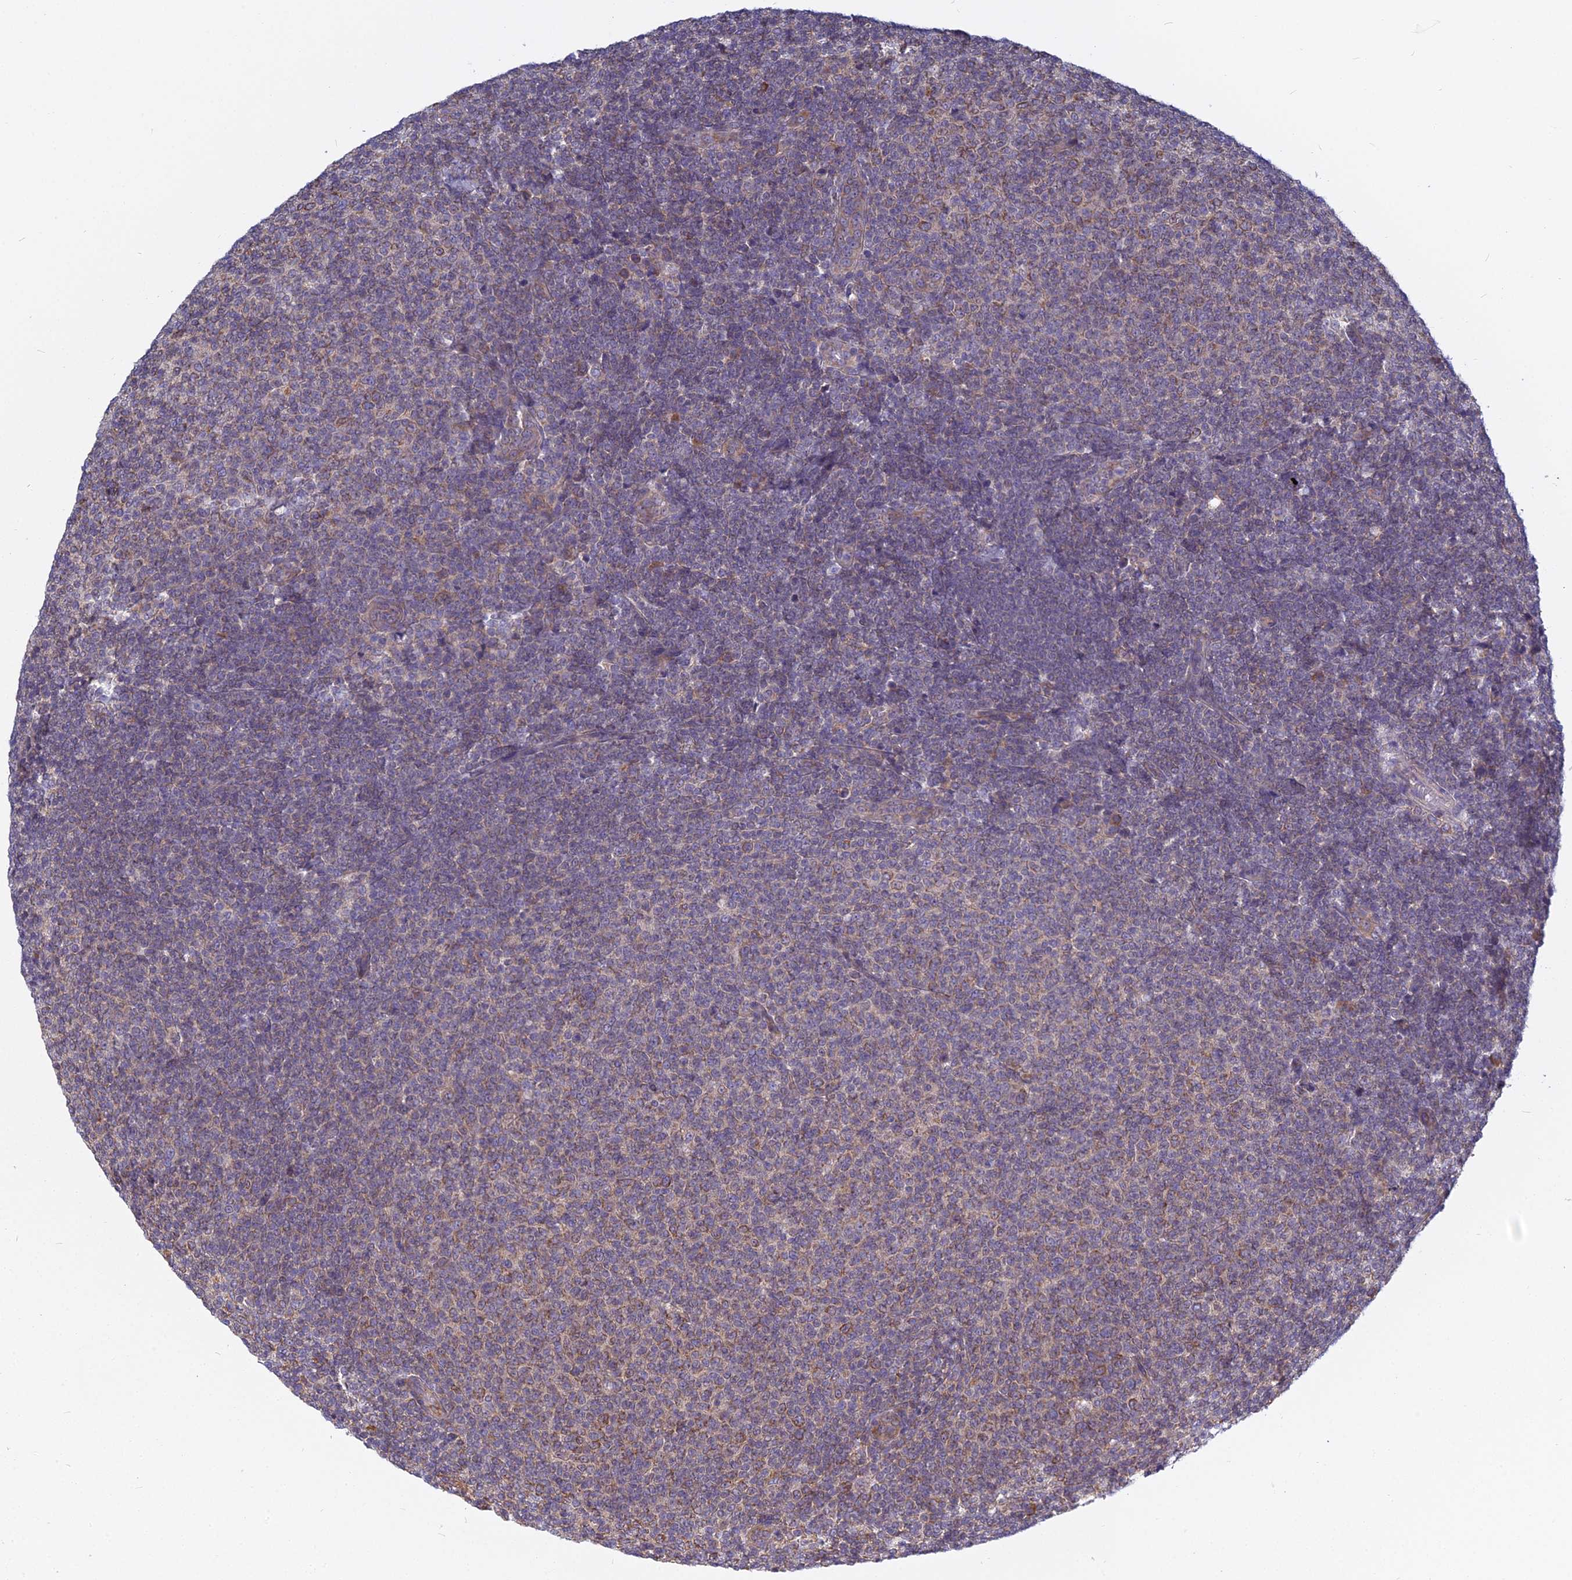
{"staining": {"intensity": "weak", "quantity": "<25%", "location": "cytoplasmic/membranous"}, "tissue": "lymphoma", "cell_type": "Tumor cells", "image_type": "cancer", "snomed": [{"axis": "morphology", "description": "Malignant lymphoma, non-Hodgkin's type, Low grade"}, {"axis": "topography", "description": "Lymph node"}], "caption": "A micrograph of low-grade malignant lymphoma, non-Hodgkin's type stained for a protein displays no brown staining in tumor cells. (DAB (3,3'-diaminobenzidine) IHC visualized using brightfield microscopy, high magnification).", "gene": "KIAA1143", "patient": {"sex": "male", "age": 66}}